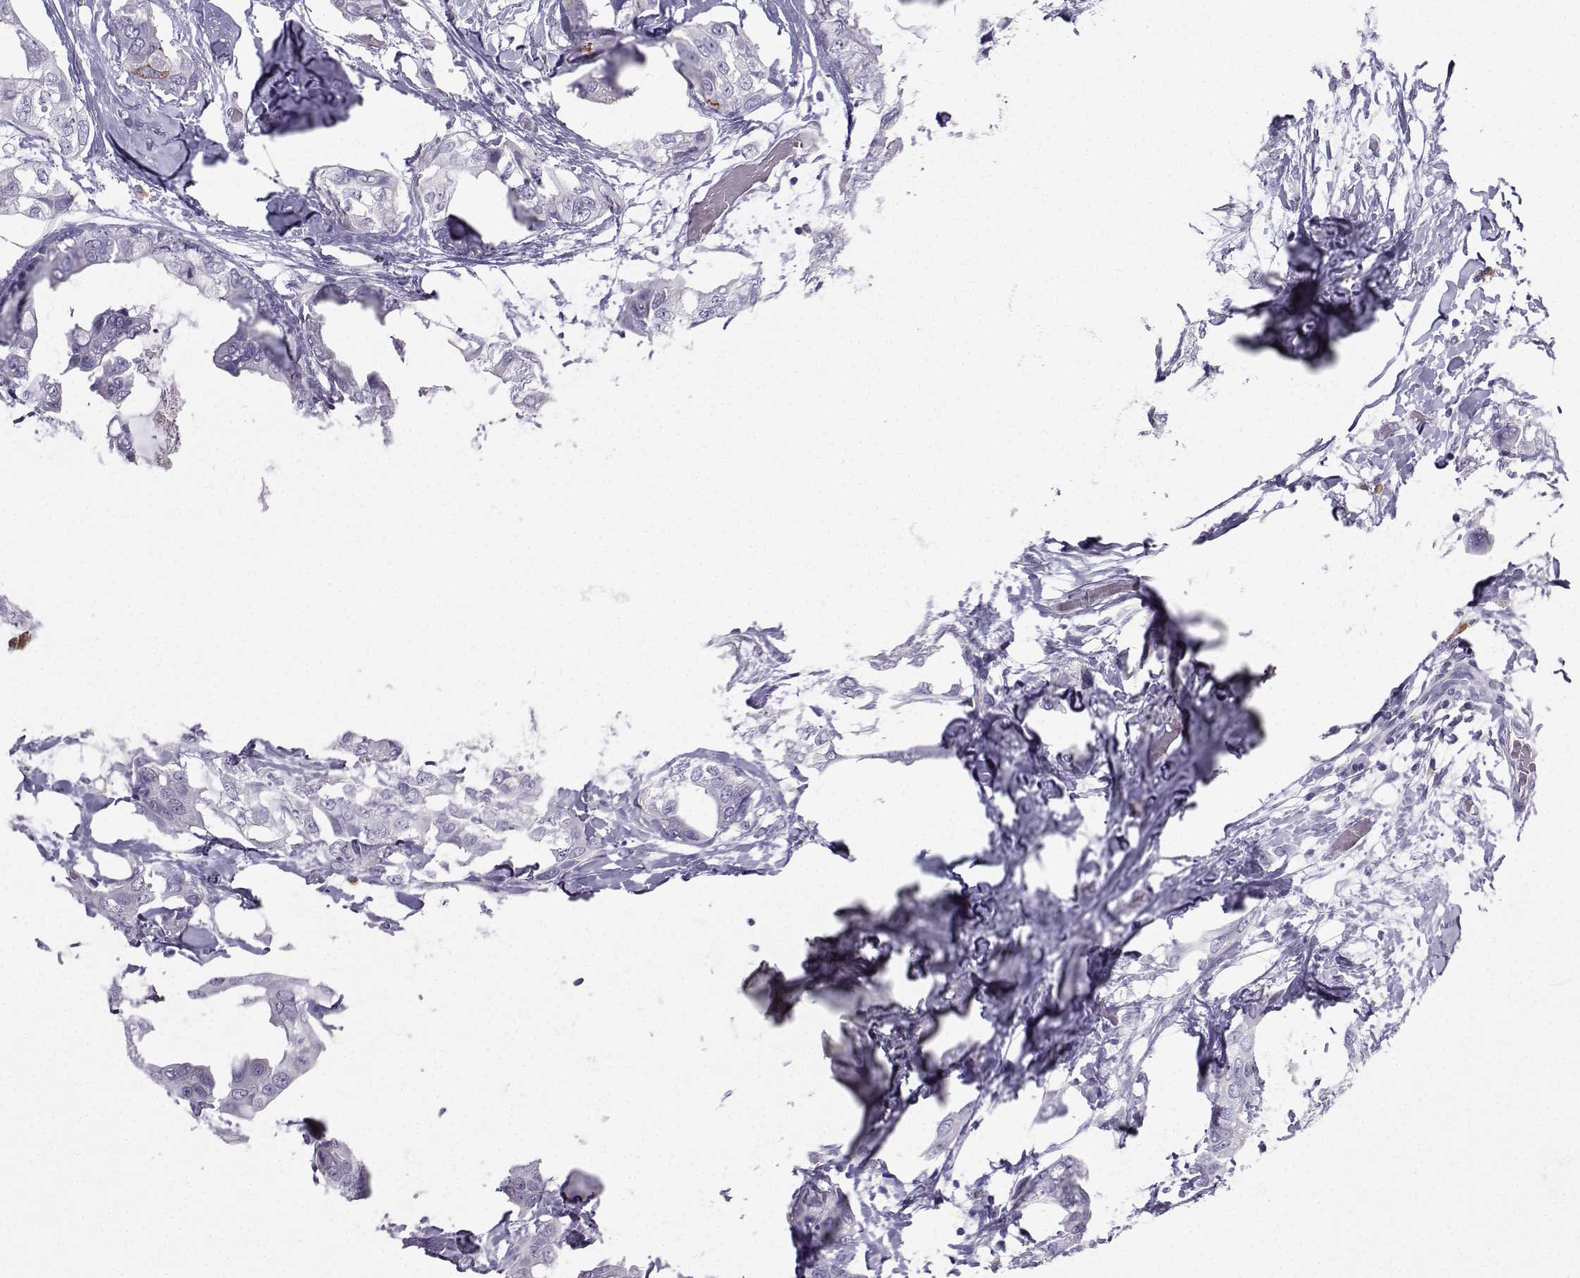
{"staining": {"intensity": "negative", "quantity": "none", "location": "none"}, "tissue": "breast cancer", "cell_type": "Tumor cells", "image_type": "cancer", "snomed": [{"axis": "morphology", "description": "Normal tissue, NOS"}, {"axis": "morphology", "description": "Duct carcinoma"}, {"axis": "topography", "description": "Breast"}], "caption": "Immunohistochemistry (IHC) histopathology image of human breast invasive ductal carcinoma stained for a protein (brown), which exhibits no positivity in tumor cells.", "gene": "IQCD", "patient": {"sex": "female", "age": 40}}